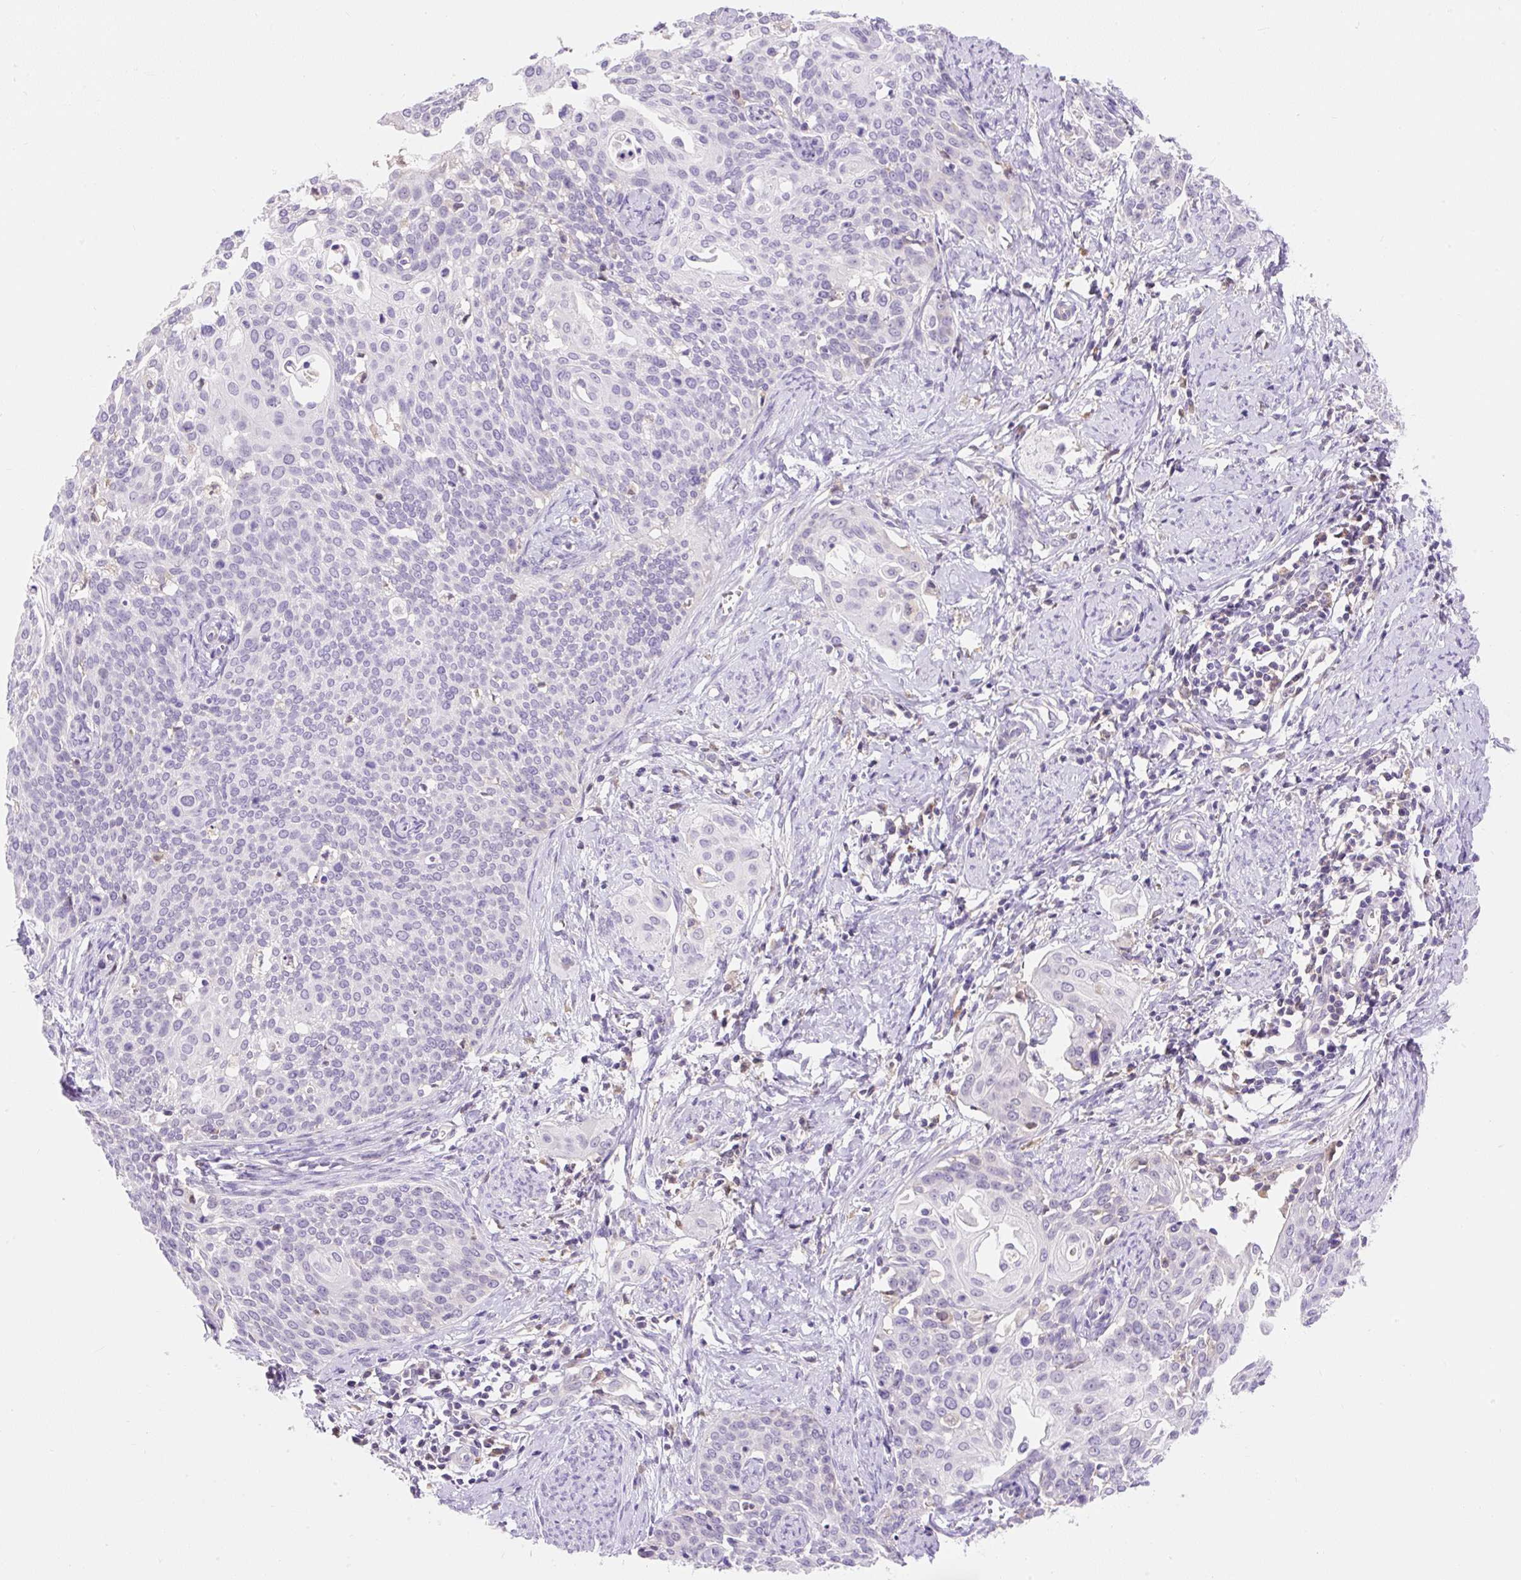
{"staining": {"intensity": "negative", "quantity": "none", "location": "none"}, "tissue": "cervical cancer", "cell_type": "Tumor cells", "image_type": "cancer", "snomed": [{"axis": "morphology", "description": "Squamous cell carcinoma, NOS"}, {"axis": "topography", "description": "Cervix"}], "caption": "High power microscopy histopathology image of an IHC image of squamous cell carcinoma (cervical), revealing no significant expression in tumor cells.", "gene": "TMEM150C", "patient": {"sex": "female", "age": 44}}